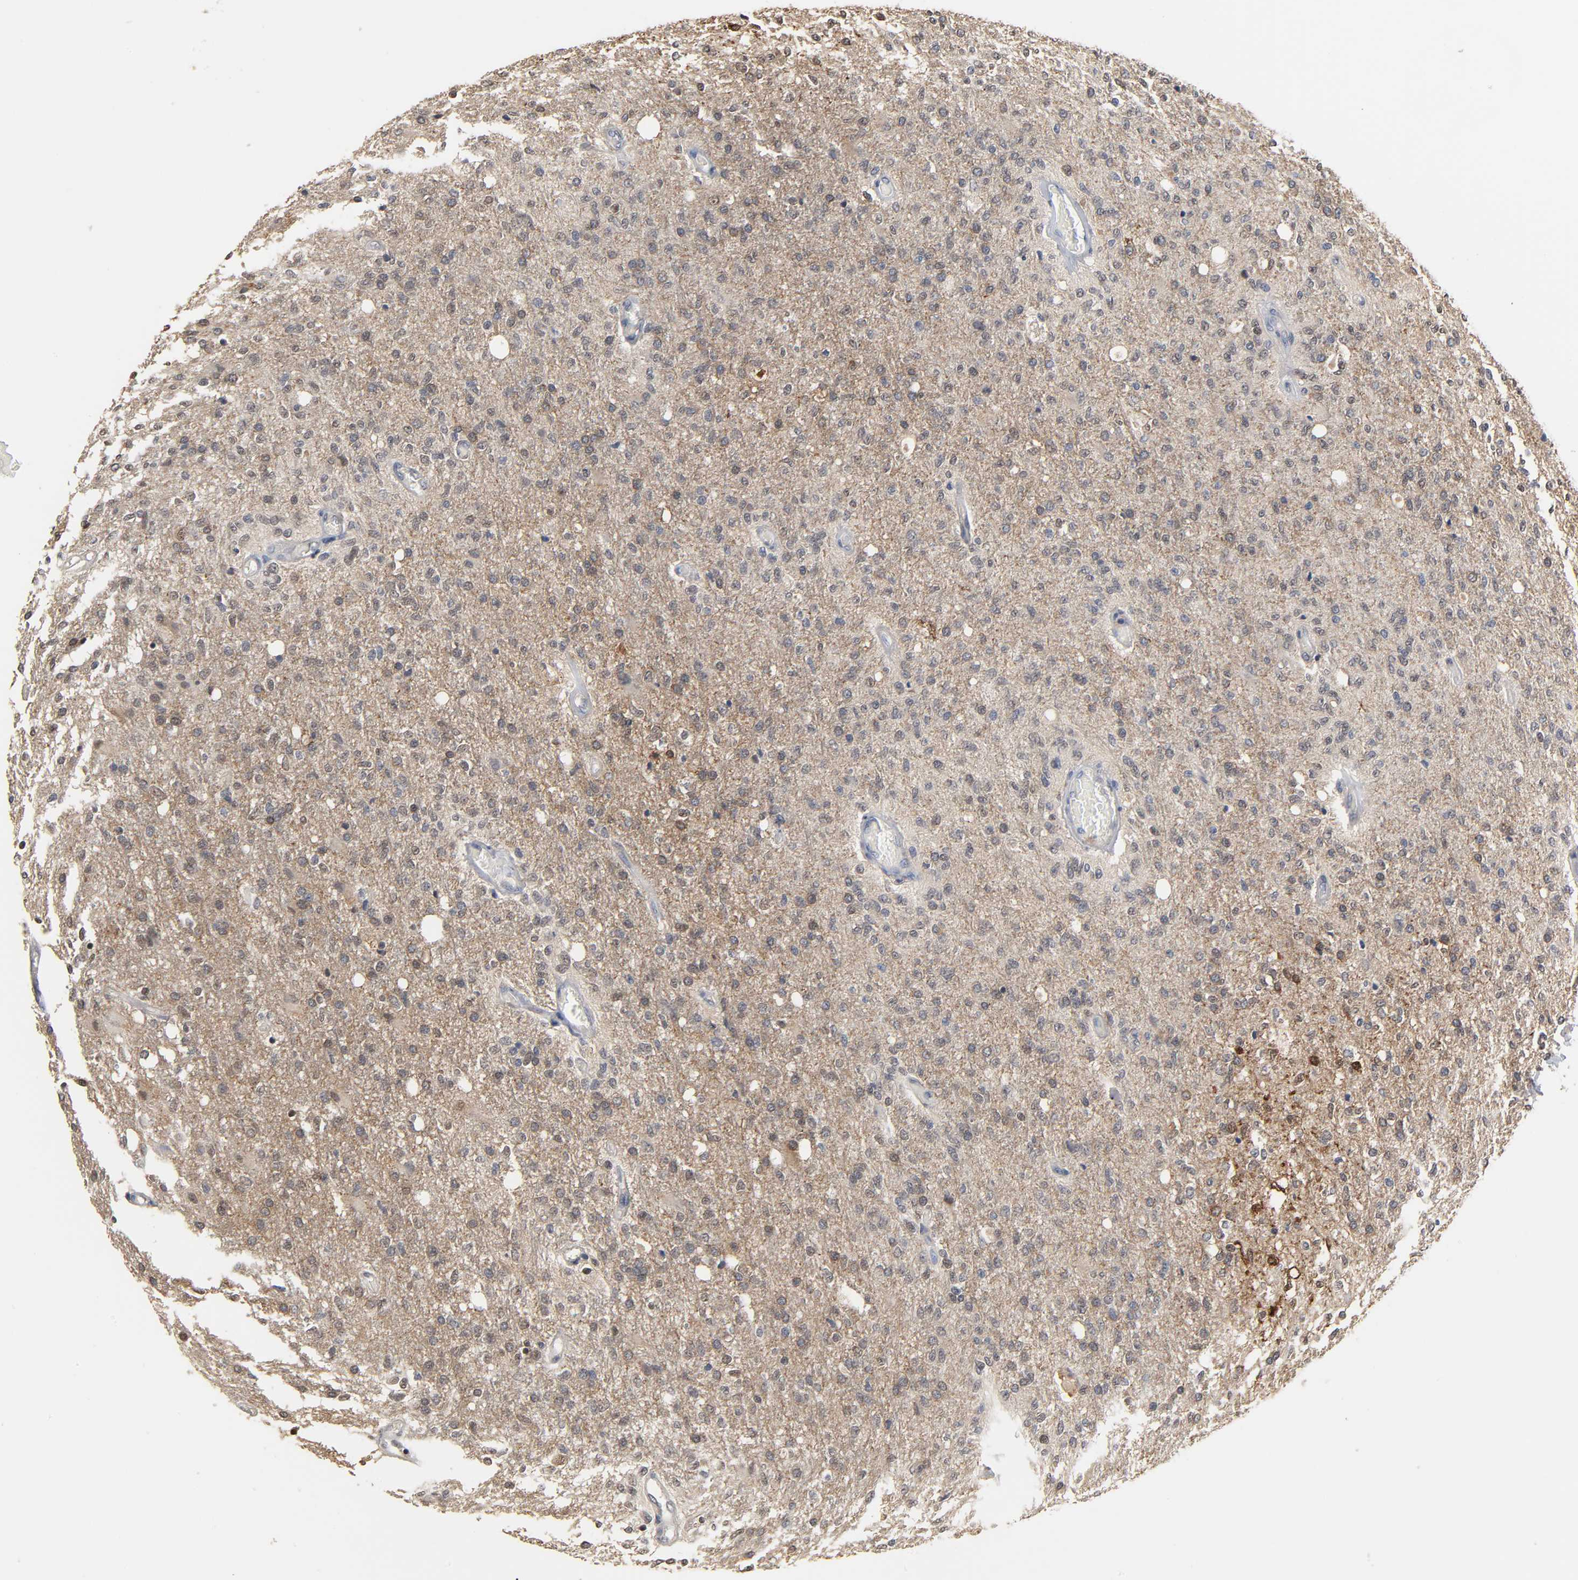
{"staining": {"intensity": "moderate", "quantity": "25%-75%", "location": "nuclear"}, "tissue": "glioma", "cell_type": "Tumor cells", "image_type": "cancer", "snomed": [{"axis": "morphology", "description": "Normal tissue, NOS"}, {"axis": "morphology", "description": "Glioma, malignant, High grade"}, {"axis": "topography", "description": "Cerebral cortex"}], "caption": "Protein expression analysis of human high-grade glioma (malignant) reveals moderate nuclear expression in about 25%-75% of tumor cells.", "gene": "HTR1E", "patient": {"sex": "male", "age": 77}}